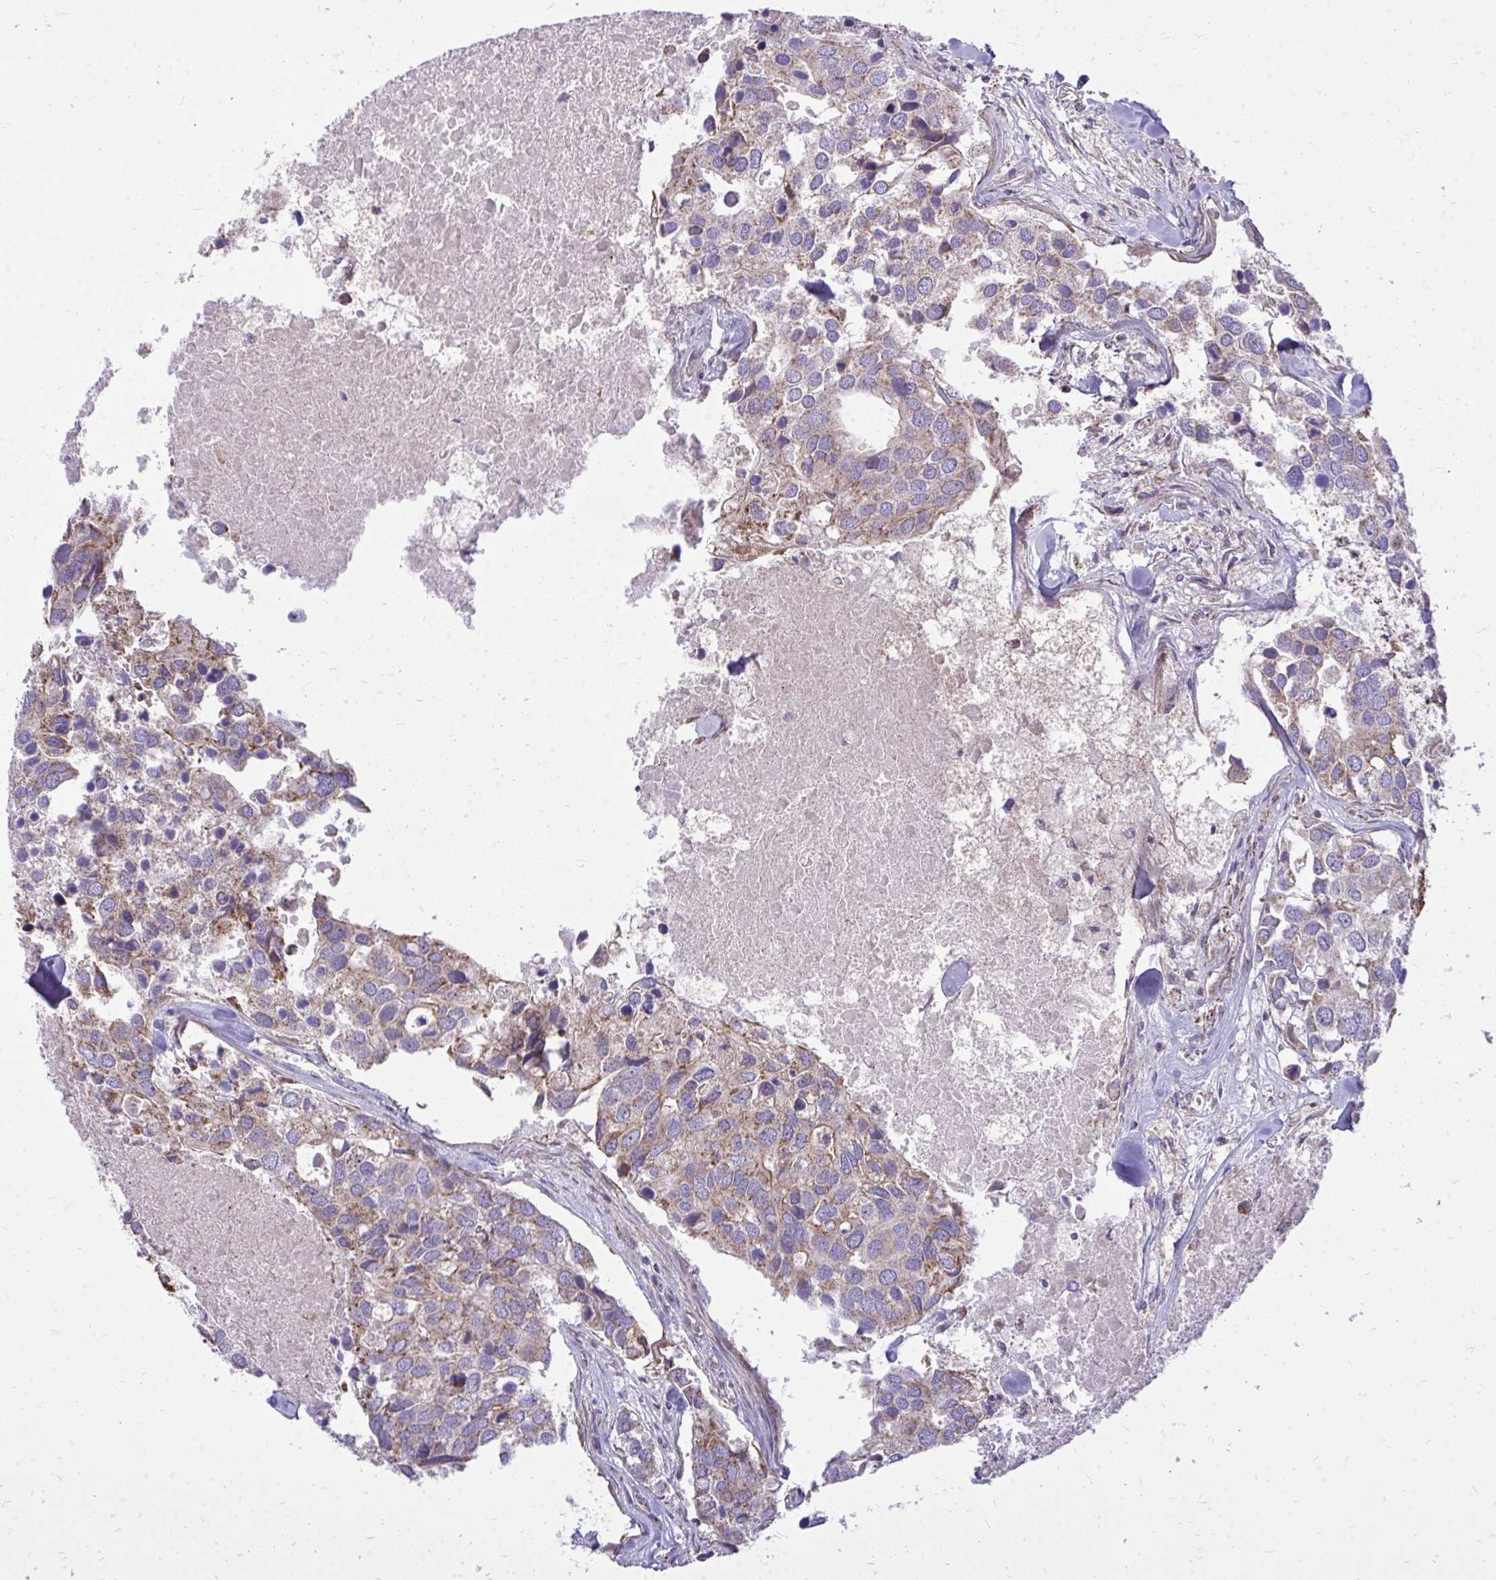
{"staining": {"intensity": "weak", "quantity": "<25%", "location": "cytoplasmic/membranous"}, "tissue": "breast cancer", "cell_type": "Tumor cells", "image_type": "cancer", "snomed": [{"axis": "morphology", "description": "Duct carcinoma"}, {"axis": "topography", "description": "Breast"}], "caption": "The immunohistochemistry image has no significant positivity in tumor cells of breast cancer tissue.", "gene": "SPTBN2", "patient": {"sex": "female", "age": 83}}